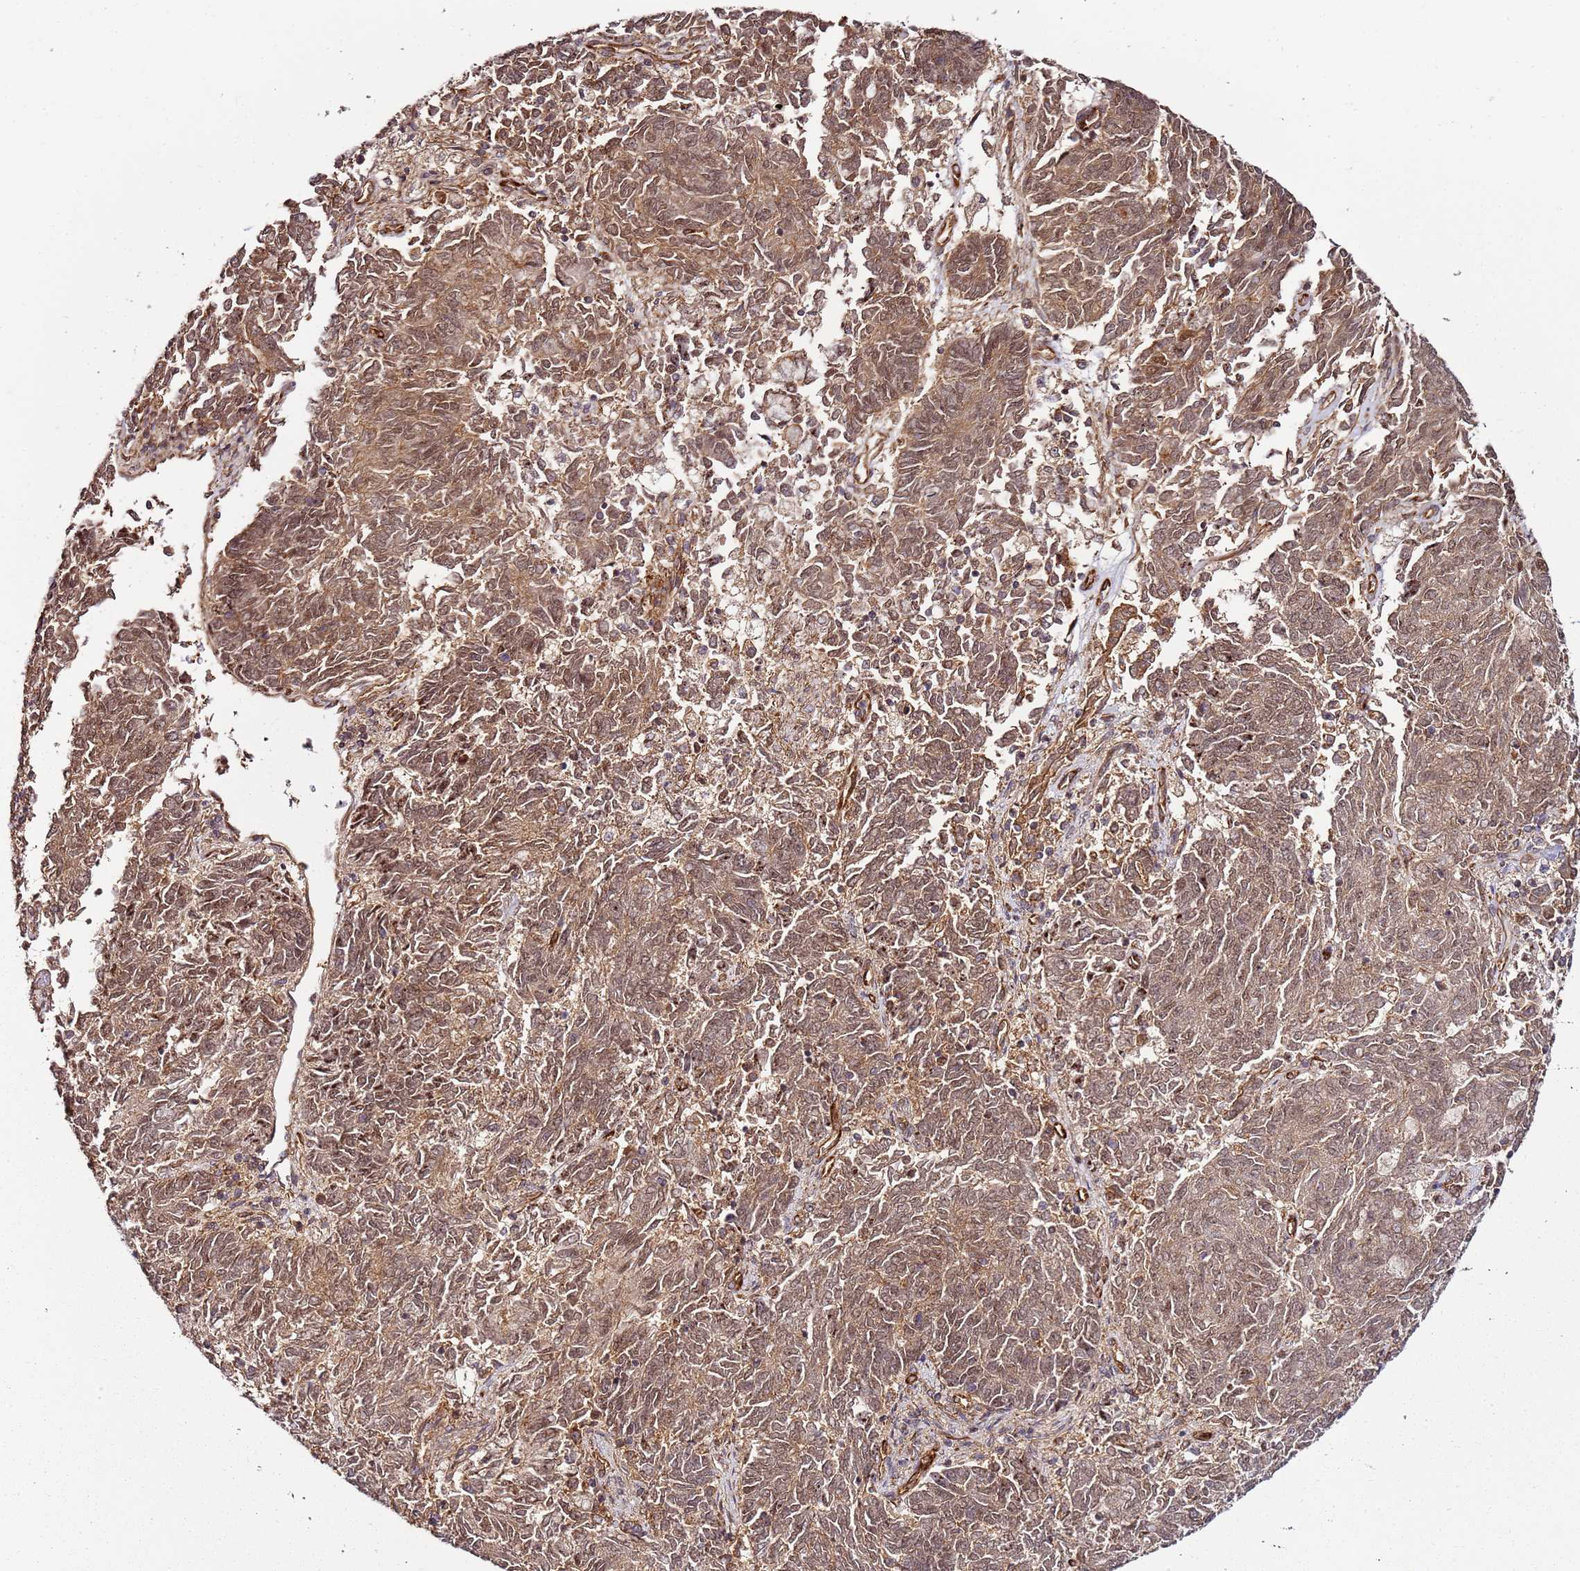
{"staining": {"intensity": "moderate", "quantity": ">75%", "location": "cytoplasmic/membranous,nuclear"}, "tissue": "endometrial cancer", "cell_type": "Tumor cells", "image_type": "cancer", "snomed": [{"axis": "morphology", "description": "Adenocarcinoma, NOS"}, {"axis": "topography", "description": "Endometrium"}], "caption": "A medium amount of moderate cytoplasmic/membranous and nuclear expression is identified in about >75% of tumor cells in endometrial adenocarcinoma tissue. Nuclei are stained in blue.", "gene": "CCNYL1", "patient": {"sex": "female", "age": 80}}